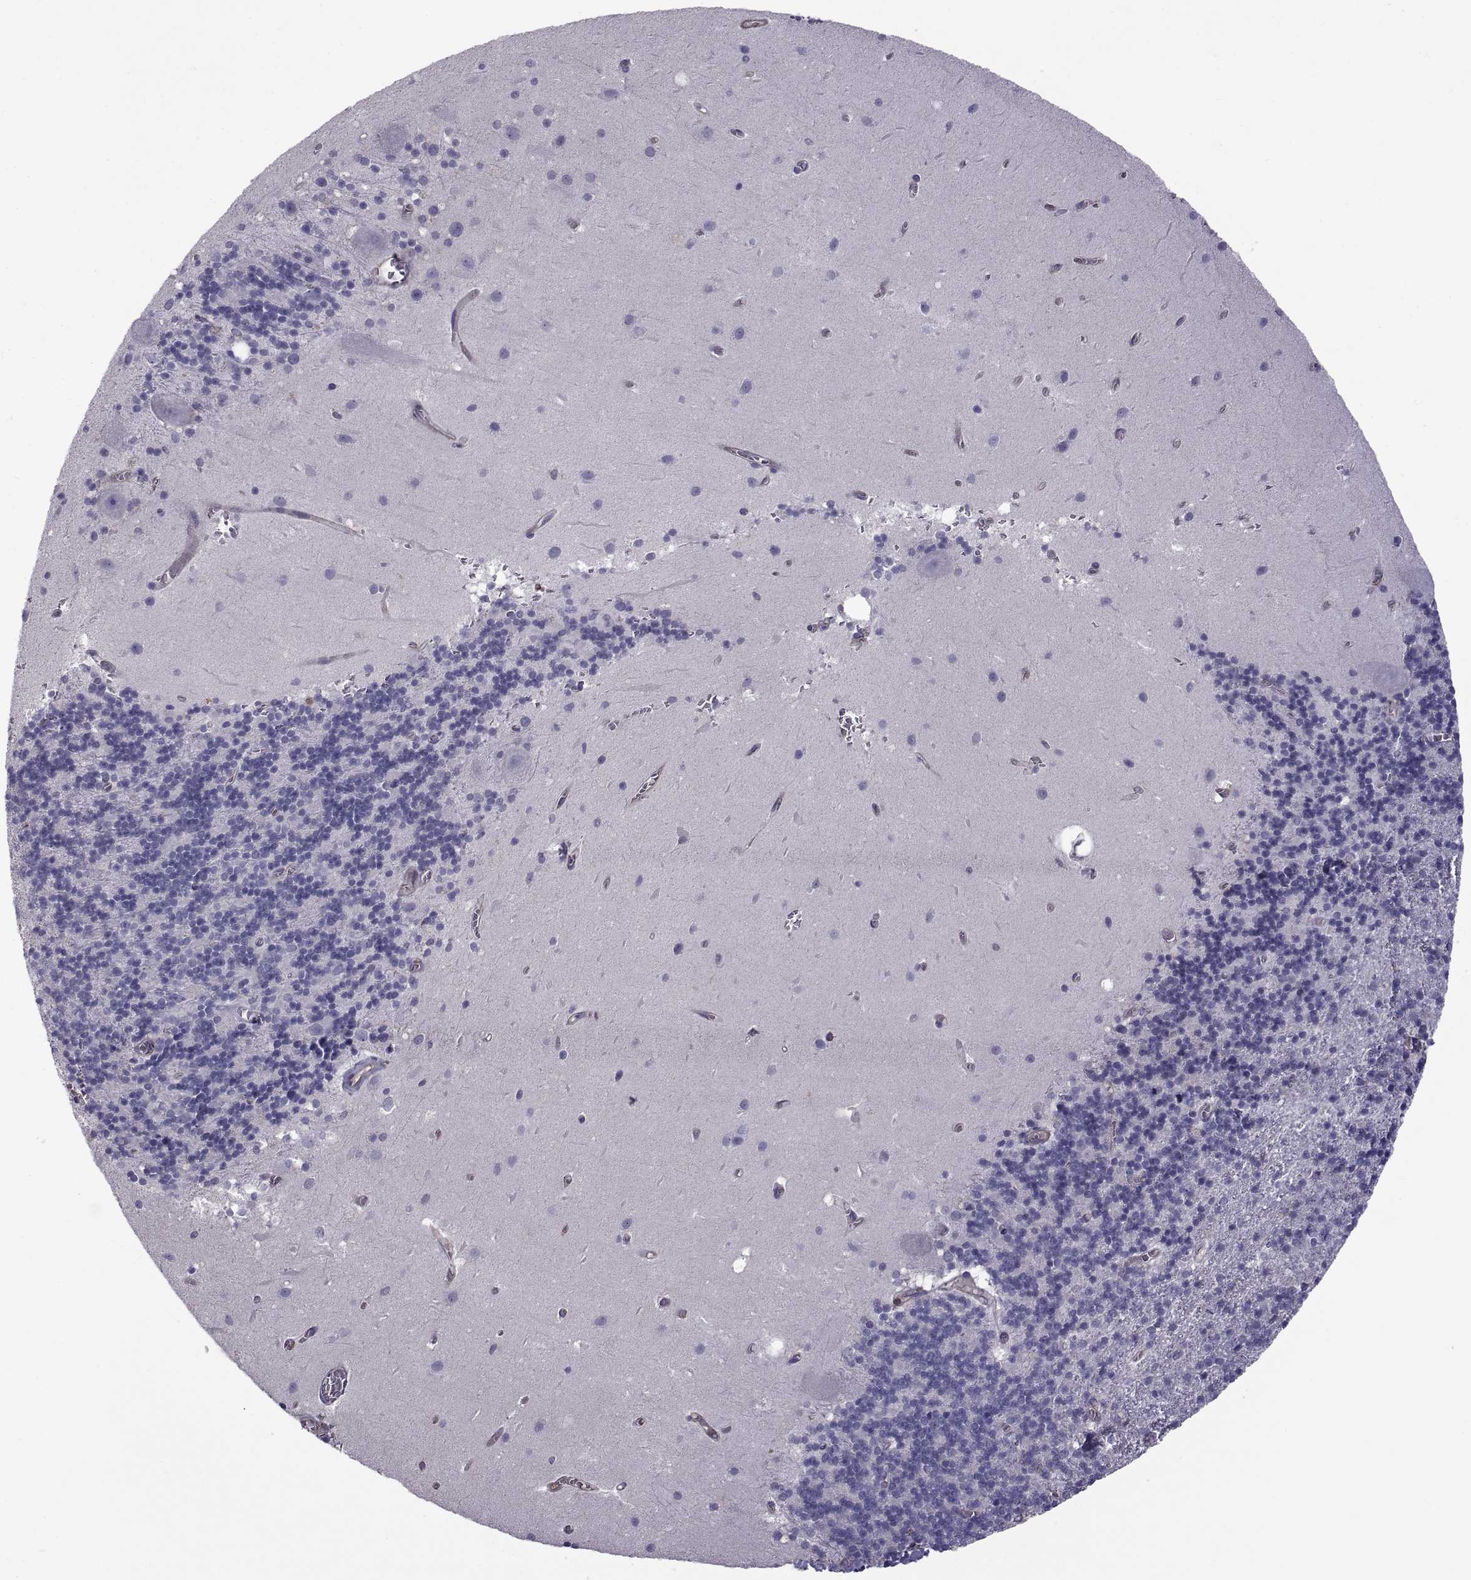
{"staining": {"intensity": "negative", "quantity": "none", "location": "none"}, "tissue": "cerebellum", "cell_type": "Cells in granular layer", "image_type": "normal", "snomed": [{"axis": "morphology", "description": "Normal tissue, NOS"}, {"axis": "topography", "description": "Cerebellum"}], "caption": "This is an IHC image of normal cerebellum. There is no staining in cells in granular layer.", "gene": "MYH9", "patient": {"sex": "male", "age": 70}}